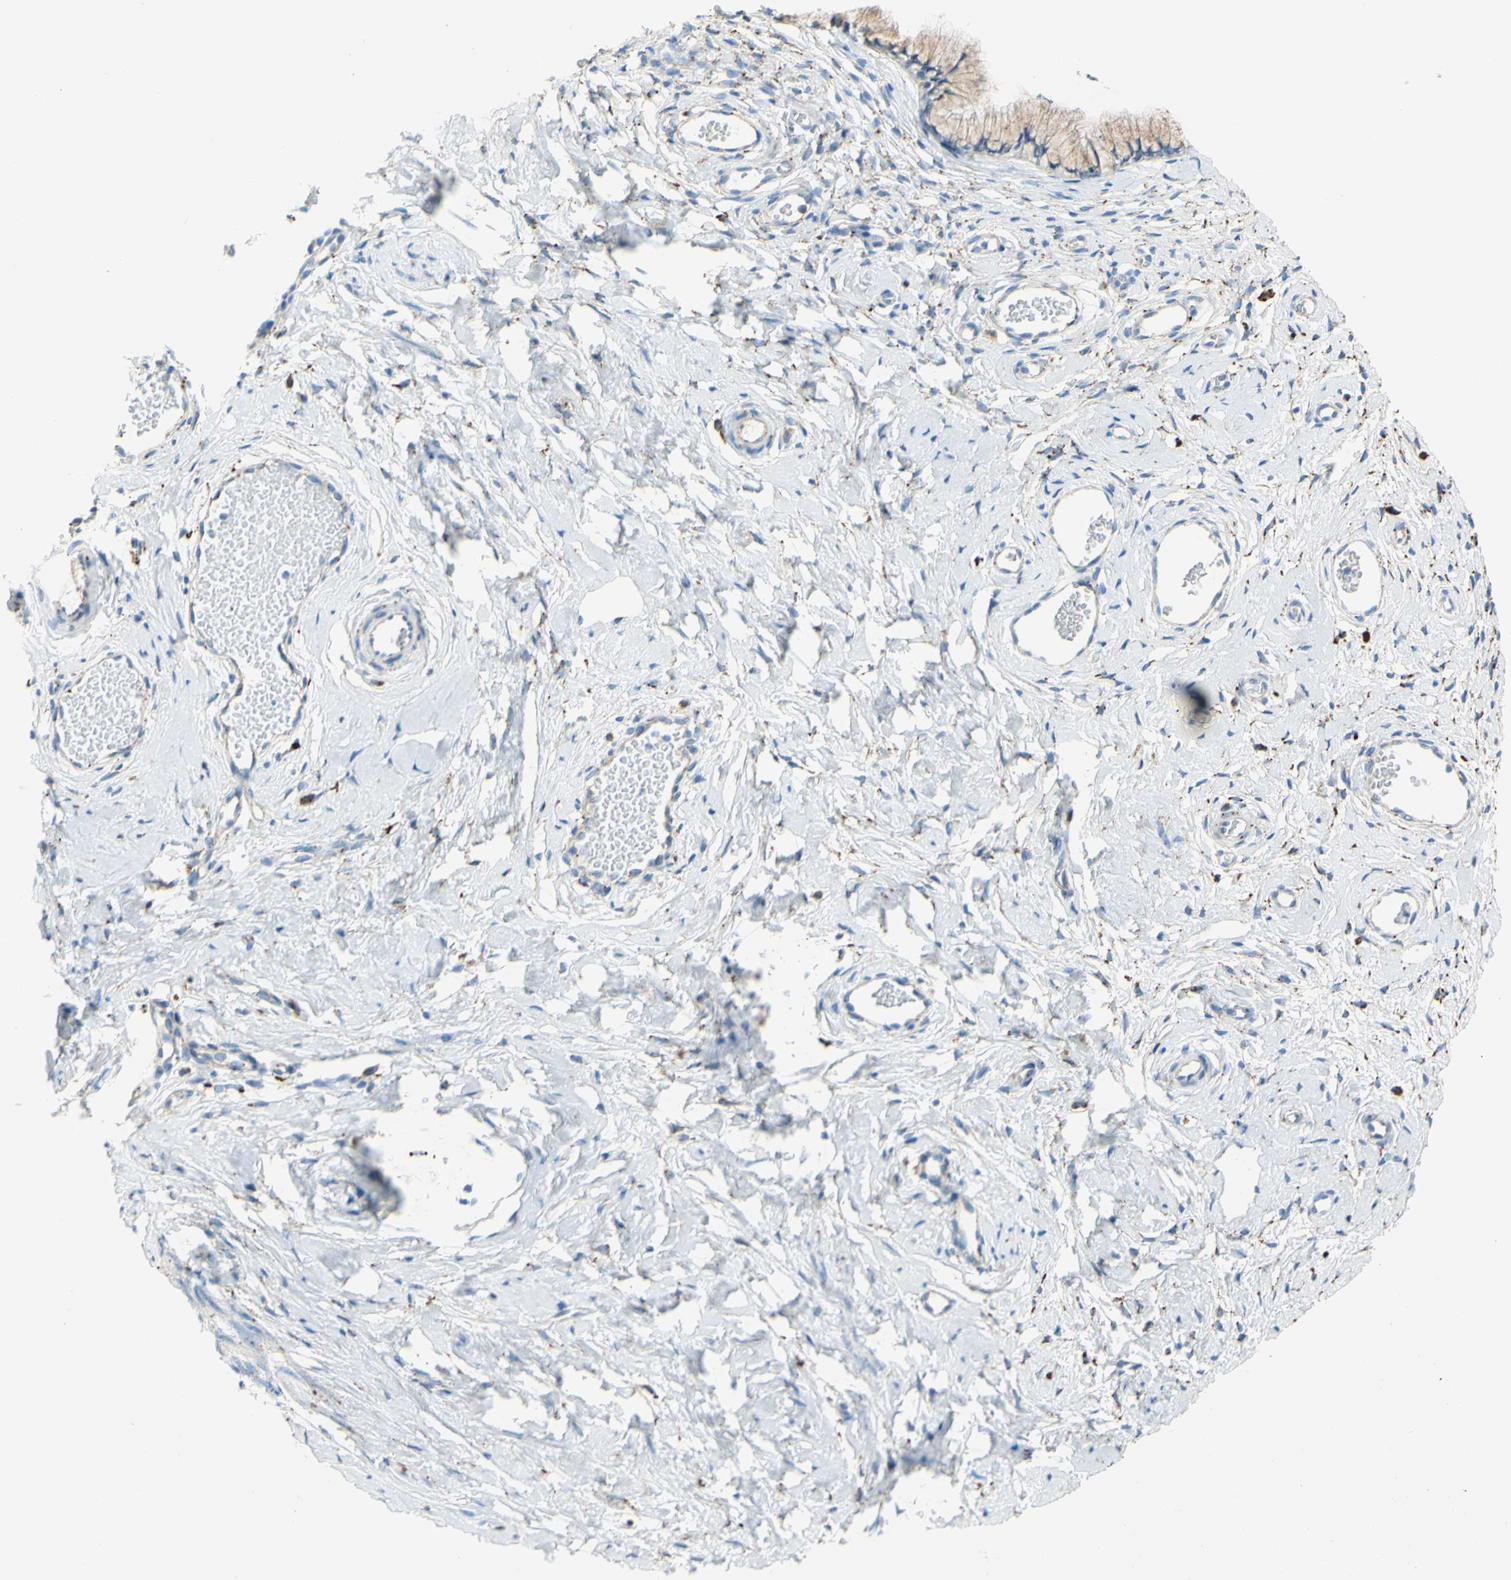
{"staining": {"intensity": "weak", "quantity": ">75%", "location": "cytoplasmic/membranous"}, "tissue": "cervix", "cell_type": "Glandular cells", "image_type": "normal", "snomed": [{"axis": "morphology", "description": "Normal tissue, NOS"}, {"axis": "topography", "description": "Cervix"}], "caption": "Unremarkable cervix was stained to show a protein in brown. There is low levels of weak cytoplasmic/membranous staining in approximately >75% of glandular cells. (DAB IHC, brown staining for protein, blue staining for nuclei).", "gene": "CTSD", "patient": {"sex": "female", "age": 65}}